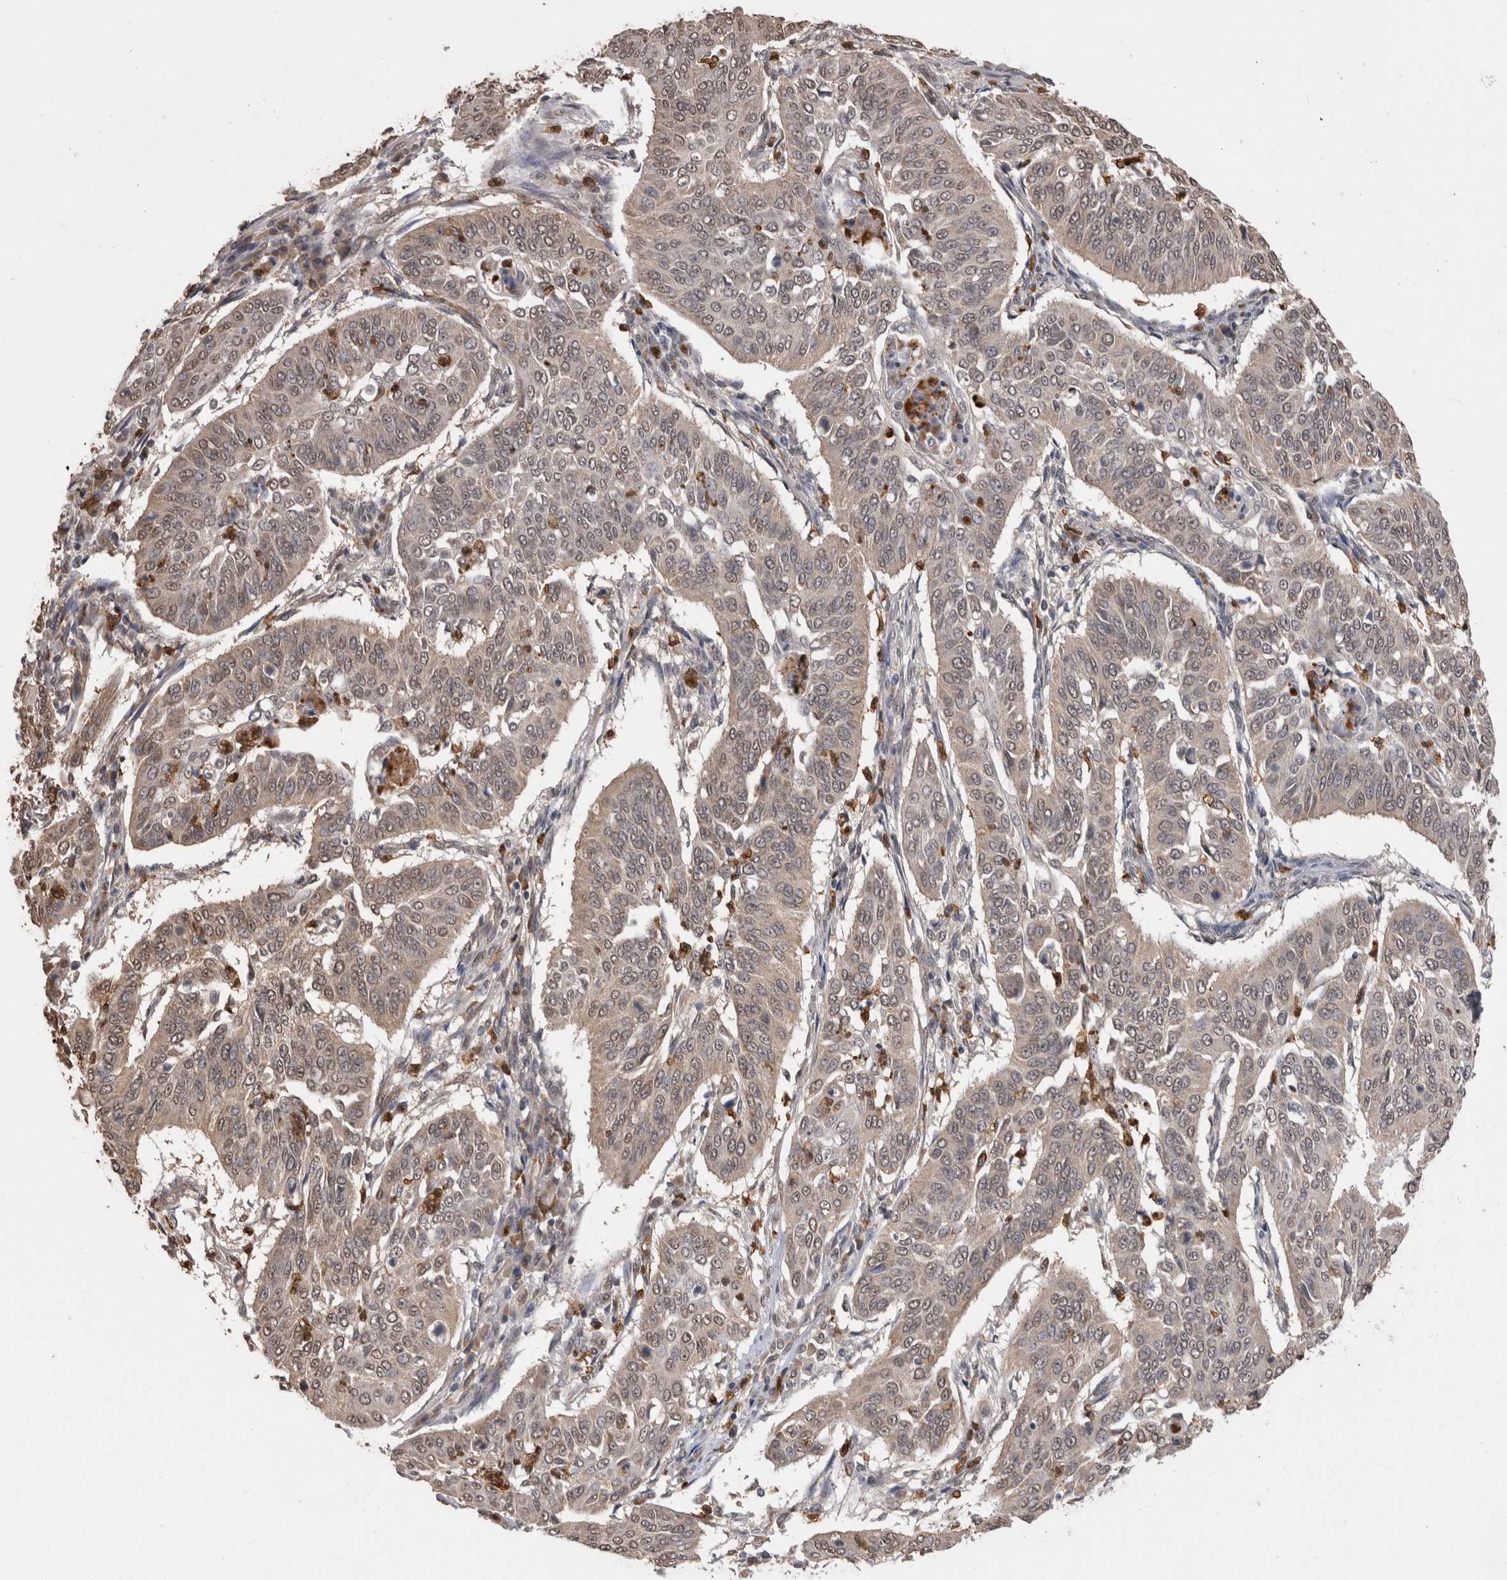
{"staining": {"intensity": "weak", "quantity": "<25%", "location": "nuclear"}, "tissue": "cervical cancer", "cell_type": "Tumor cells", "image_type": "cancer", "snomed": [{"axis": "morphology", "description": "Normal tissue, NOS"}, {"axis": "morphology", "description": "Squamous cell carcinoma, NOS"}, {"axis": "topography", "description": "Cervix"}], "caption": "Immunohistochemistry (IHC) of human cervical squamous cell carcinoma demonstrates no expression in tumor cells. (Stains: DAB (3,3'-diaminobenzidine) IHC with hematoxylin counter stain, Microscopy: brightfield microscopy at high magnification).", "gene": "PAK4", "patient": {"sex": "female", "age": 39}}